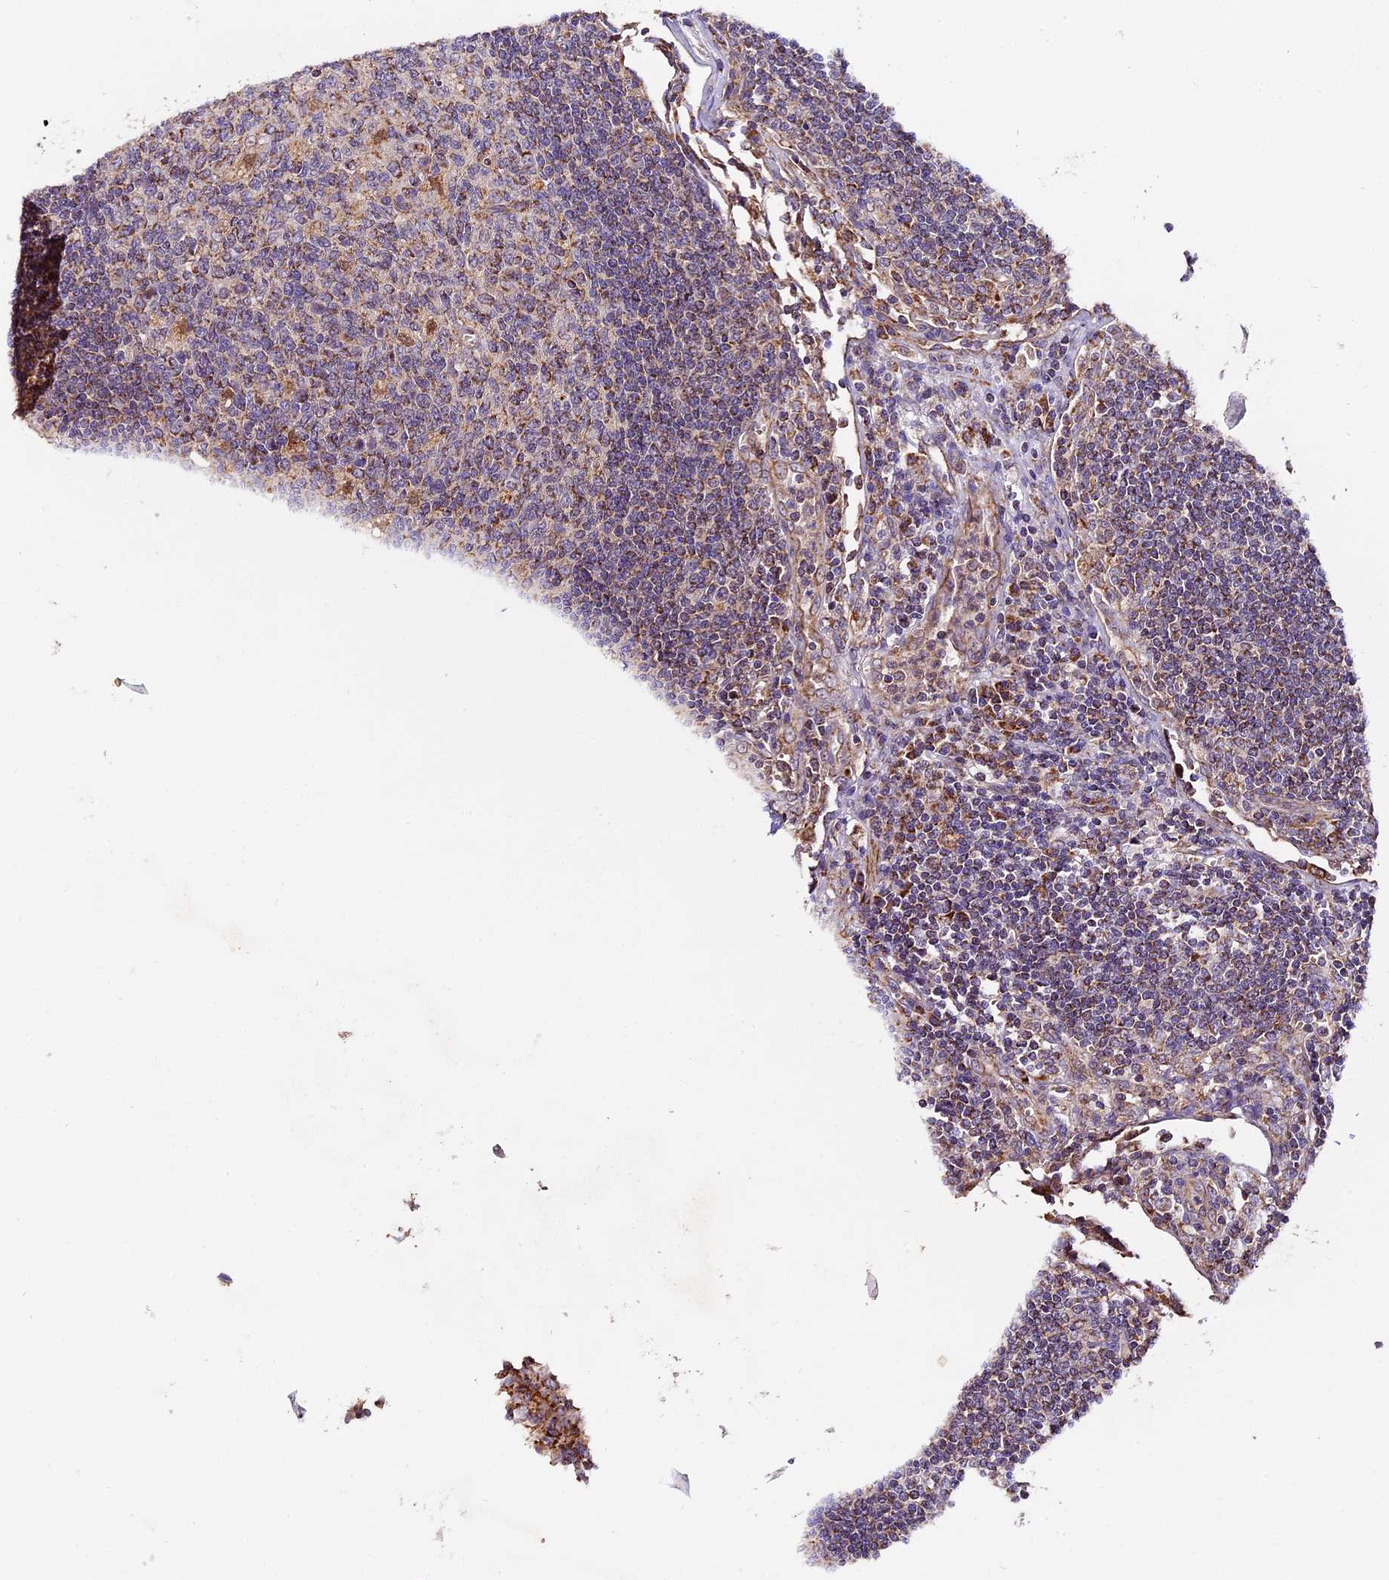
{"staining": {"intensity": "moderate", "quantity": ">75%", "location": "cytoplasmic/membranous"}, "tissue": "lymph node", "cell_type": "Germinal center cells", "image_type": "normal", "snomed": [{"axis": "morphology", "description": "Normal tissue, NOS"}, {"axis": "topography", "description": "Lymph node"}], "caption": "Immunohistochemistry (IHC) (DAB (3,3'-diaminobenzidine)) staining of normal lymph node reveals moderate cytoplasmic/membranous protein positivity in about >75% of germinal center cells. The staining was performed using DAB to visualize the protein expression in brown, while the nuclei were stained in blue with hematoxylin (Magnification: 20x).", "gene": "NDUFA8", "patient": {"sex": "female", "age": 73}}